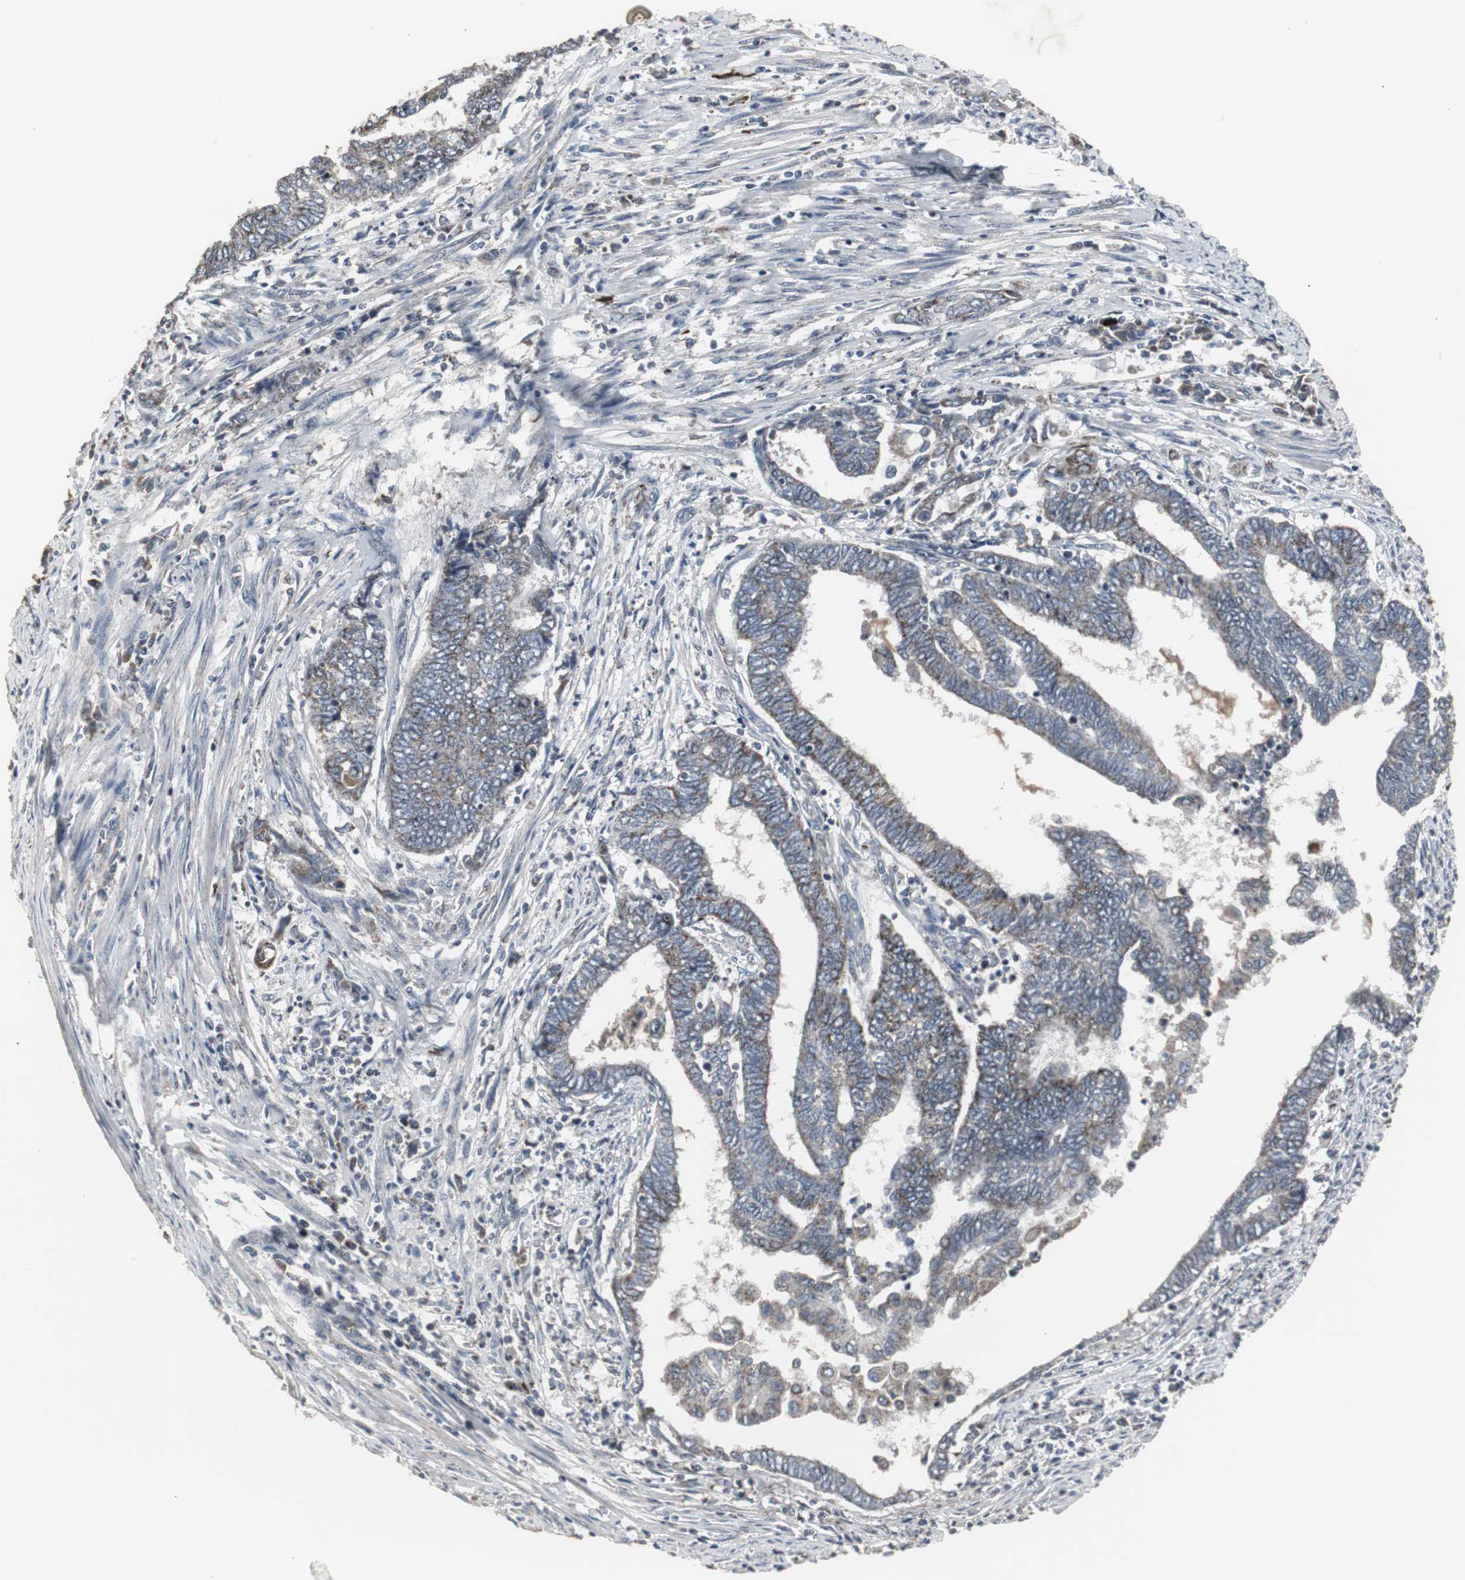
{"staining": {"intensity": "weak", "quantity": ">75%", "location": "cytoplasmic/membranous"}, "tissue": "endometrial cancer", "cell_type": "Tumor cells", "image_type": "cancer", "snomed": [{"axis": "morphology", "description": "Adenocarcinoma, NOS"}, {"axis": "topography", "description": "Uterus"}, {"axis": "topography", "description": "Endometrium"}], "caption": "Endometrial cancer (adenocarcinoma) stained for a protein demonstrates weak cytoplasmic/membranous positivity in tumor cells.", "gene": "ACAA1", "patient": {"sex": "female", "age": 70}}